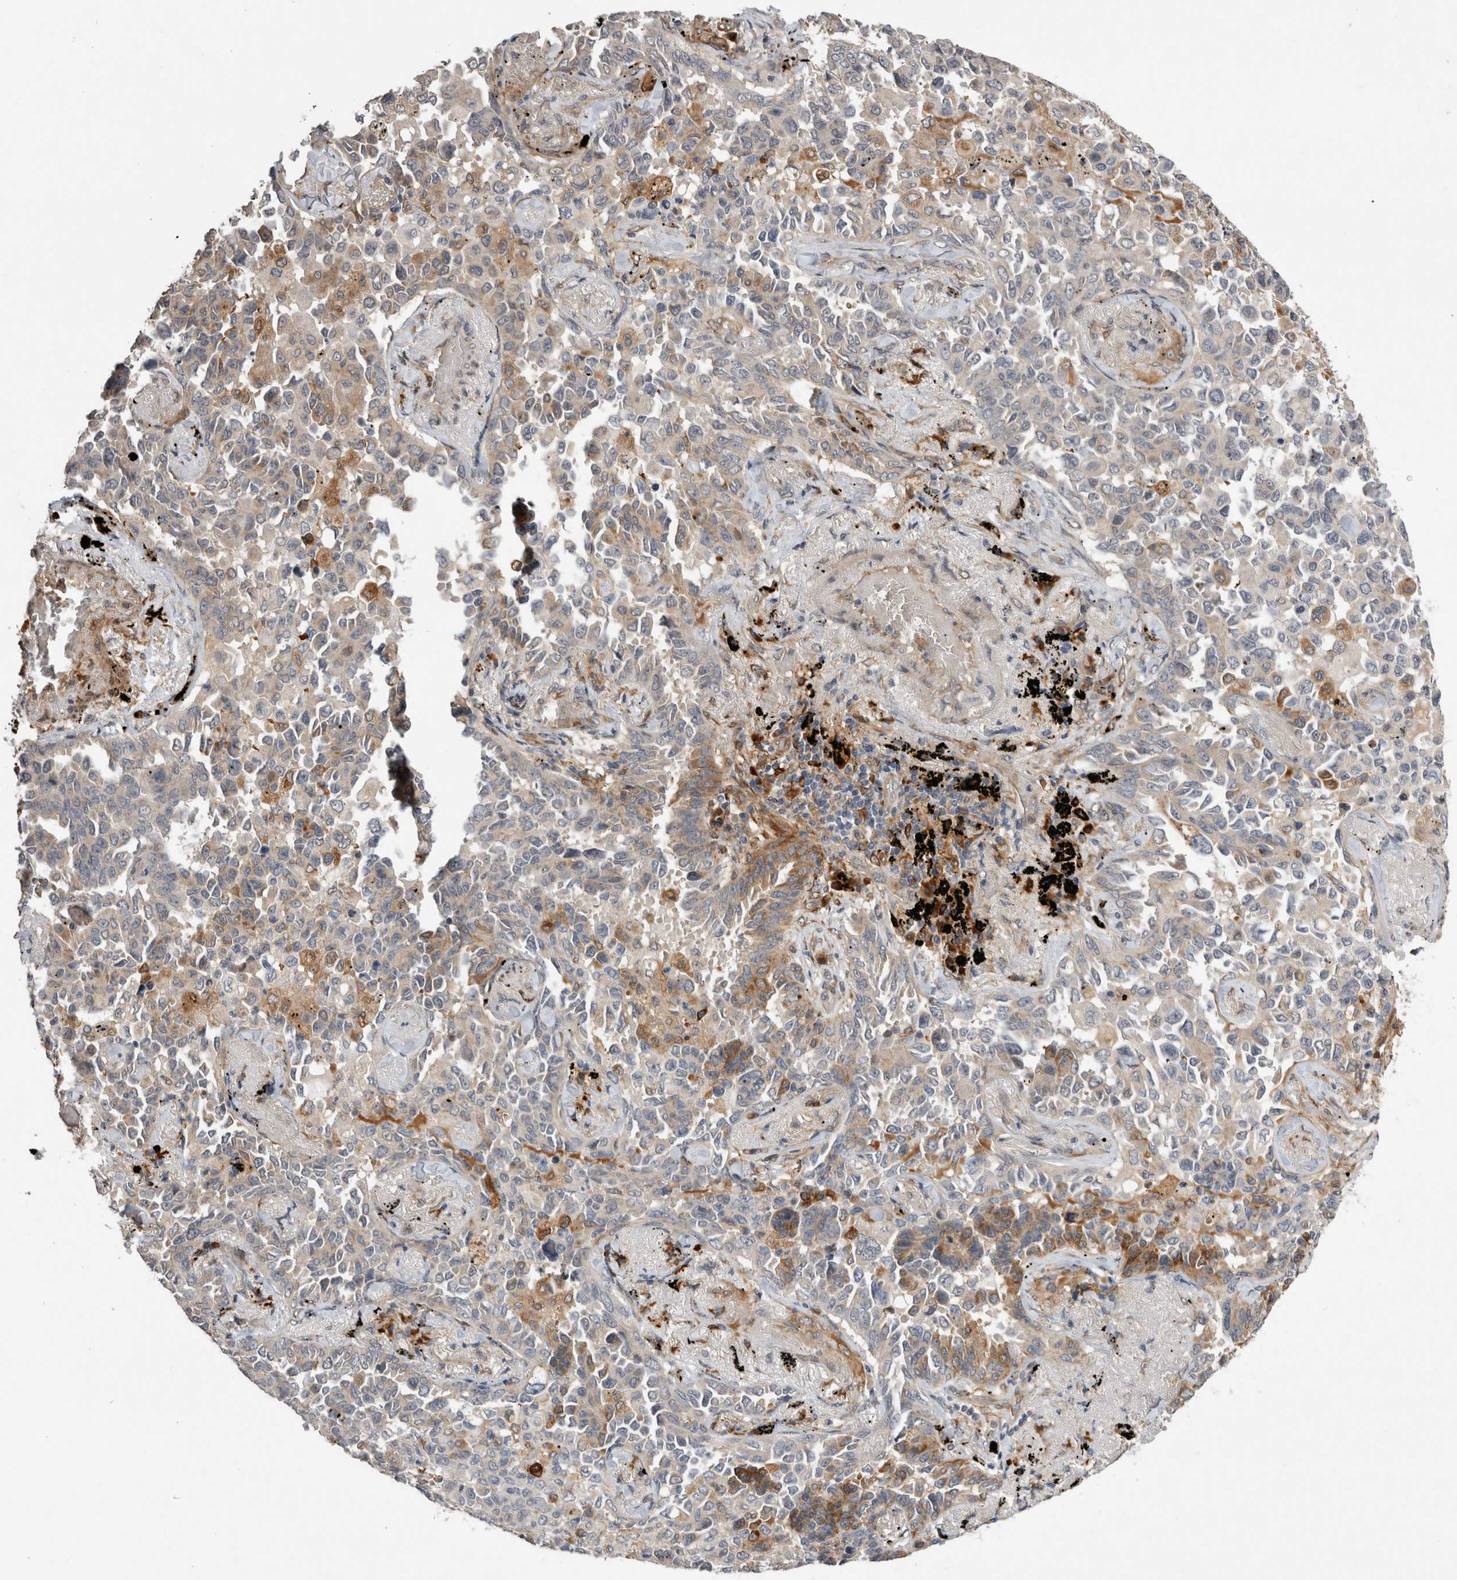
{"staining": {"intensity": "moderate", "quantity": "<25%", "location": "cytoplasmic/membranous"}, "tissue": "lung cancer", "cell_type": "Tumor cells", "image_type": "cancer", "snomed": [{"axis": "morphology", "description": "Adenocarcinoma, NOS"}, {"axis": "topography", "description": "Lung"}], "caption": "Moderate cytoplasmic/membranous protein staining is identified in about <25% of tumor cells in lung cancer.", "gene": "APOL2", "patient": {"sex": "female", "age": 67}}